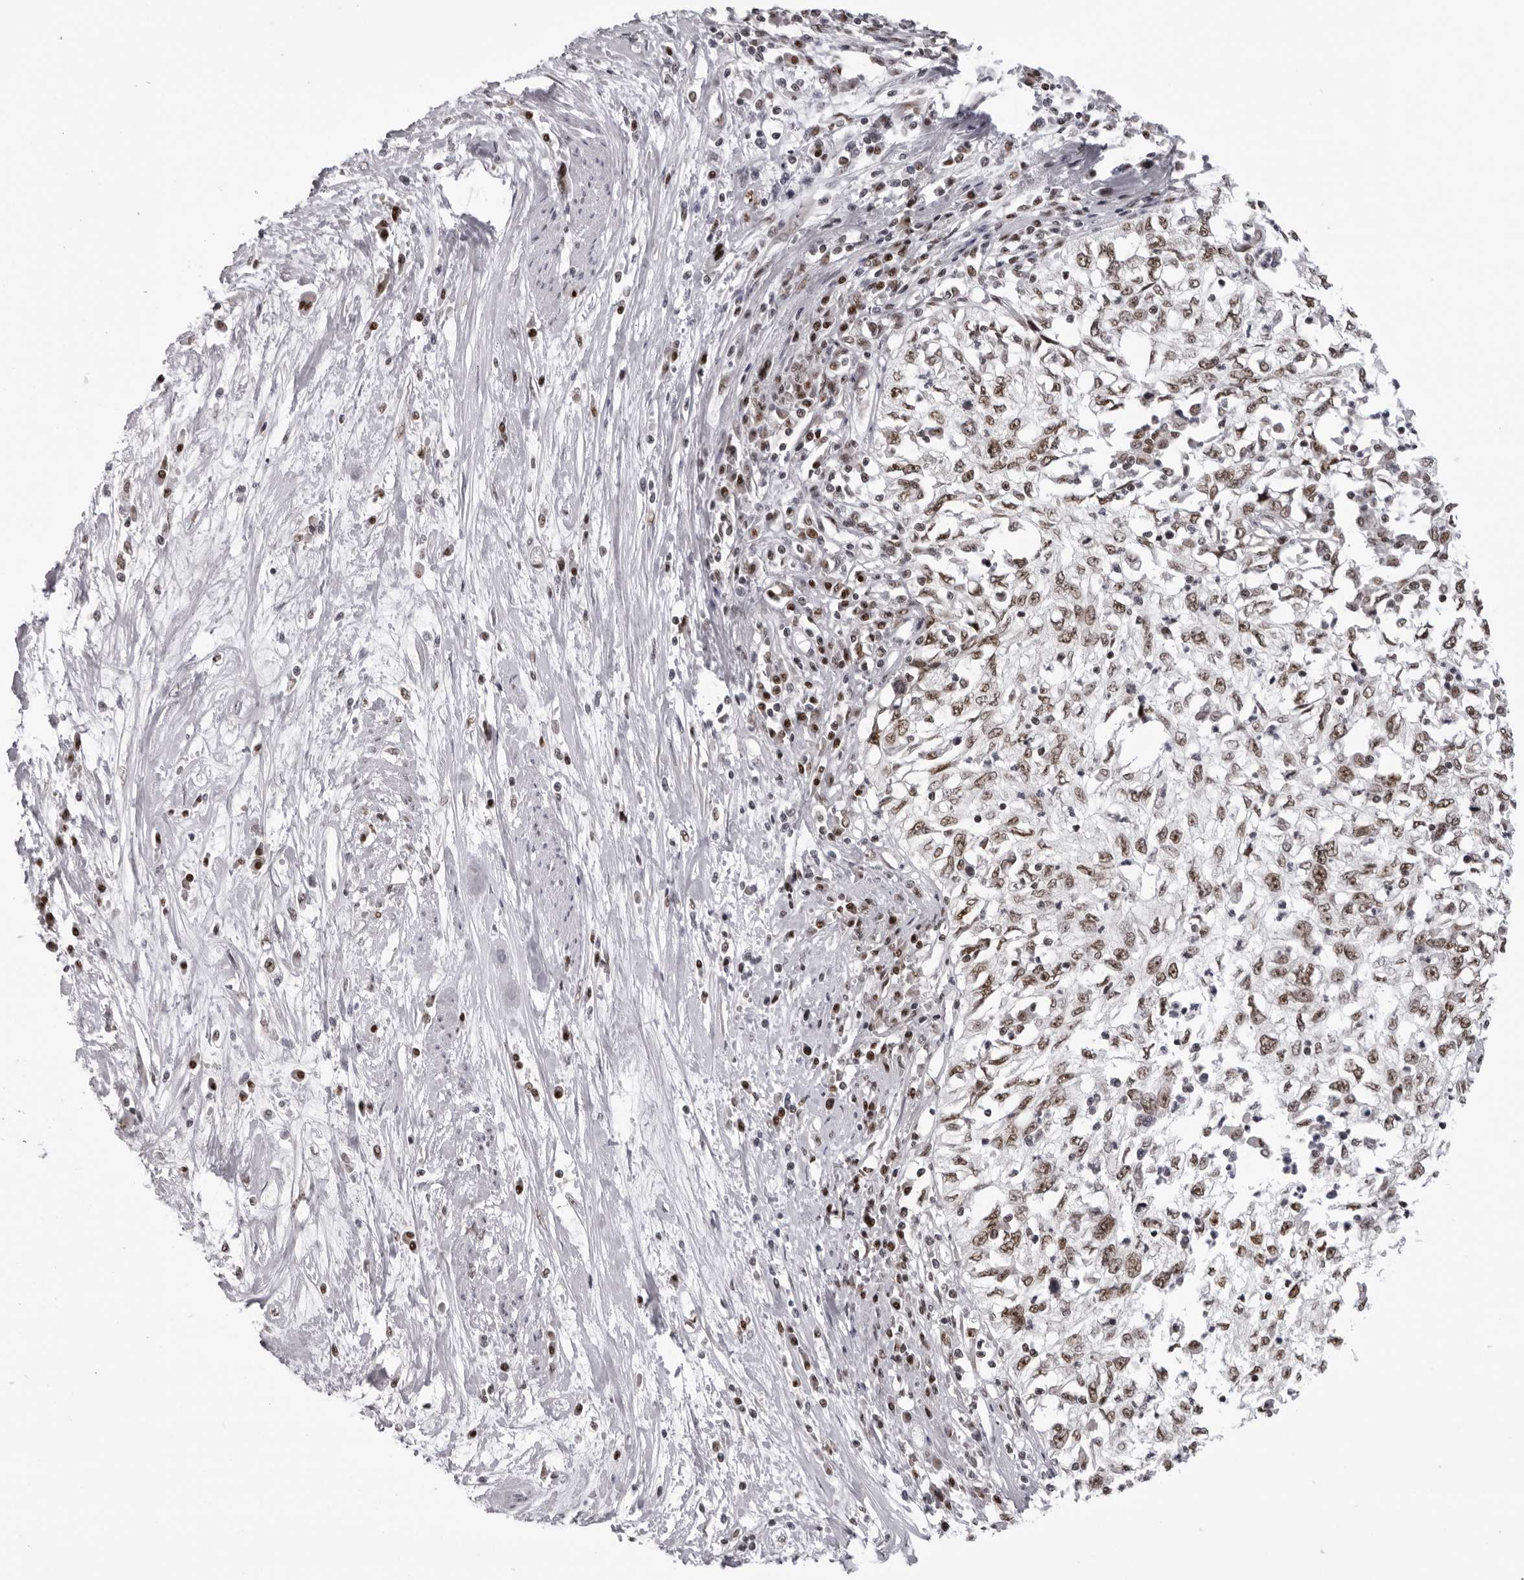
{"staining": {"intensity": "moderate", "quantity": ">75%", "location": "nuclear"}, "tissue": "cervical cancer", "cell_type": "Tumor cells", "image_type": "cancer", "snomed": [{"axis": "morphology", "description": "Squamous cell carcinoma, NOS"}, {"axis": "topography", "description": "Cervix"}], "caption": "Moderate nuclear protein staining is present in about >75% of tumor cells in cervical squamous cell carcinoma.", "gene": "HEXIM2", "patient": {"sex": "female", "age": 57}}